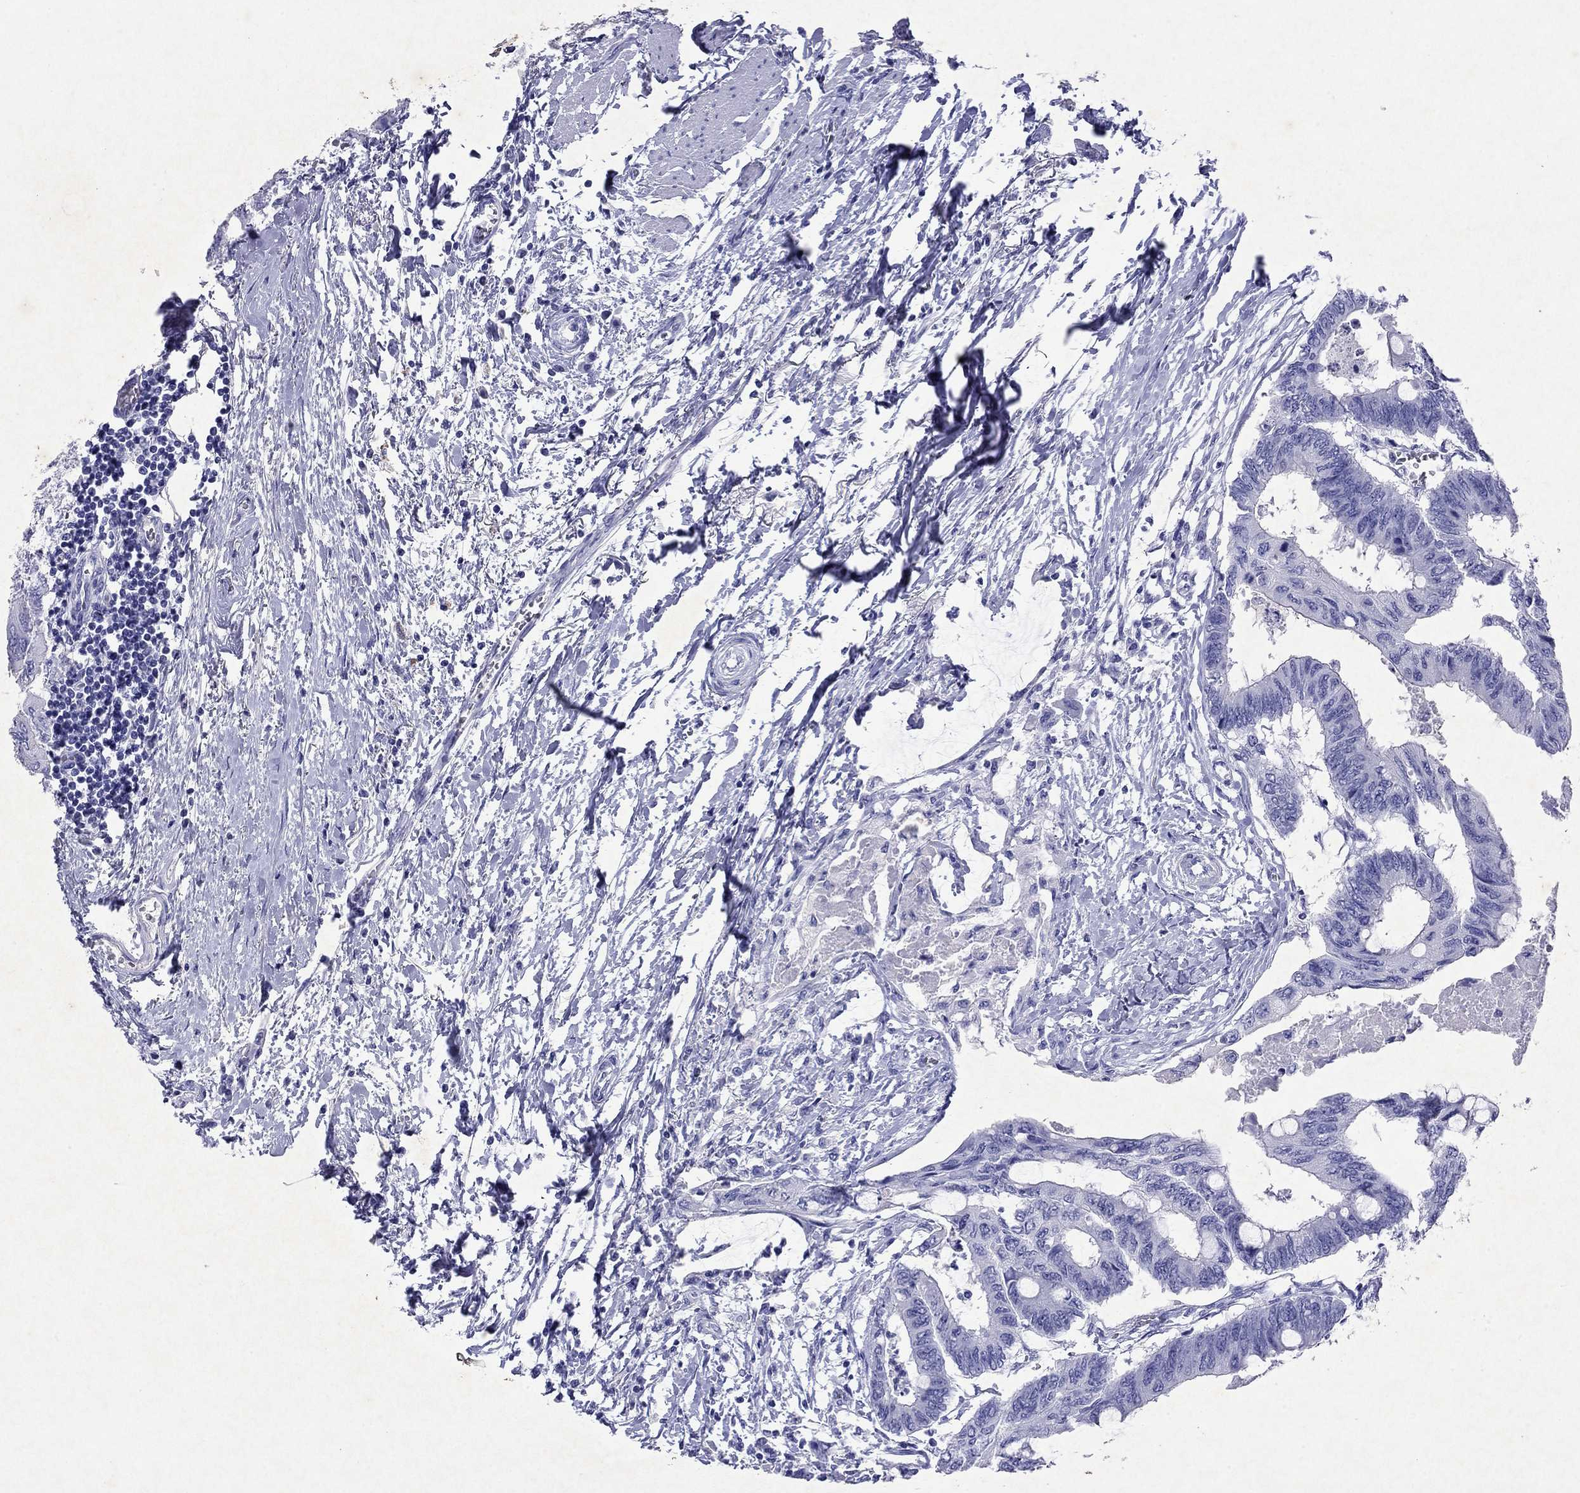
{"staining": {"intensity": "negative", "quantity": "none", "location": "none"}, "tissue": "colorectal cancer", "cell_type": "Tumor cells", "image_type": "cancer", "snomed": [{"axis": "morphology", "description": "Normal tissue, NOS"}, {"axis": "morphology", "description": "Adenocarcinoma, NOS"}, {"axis": "topography", "description": "Rectum"}, {"axis": "topography", "description": "Peripheral nerve tissue"}], "caption": "Micrograph shows no protein staining in tumor cells of colorectal adenocarcinoma tissue.", "gene": "ARMC12", "patient": {"sex": "male", "age": 92}}